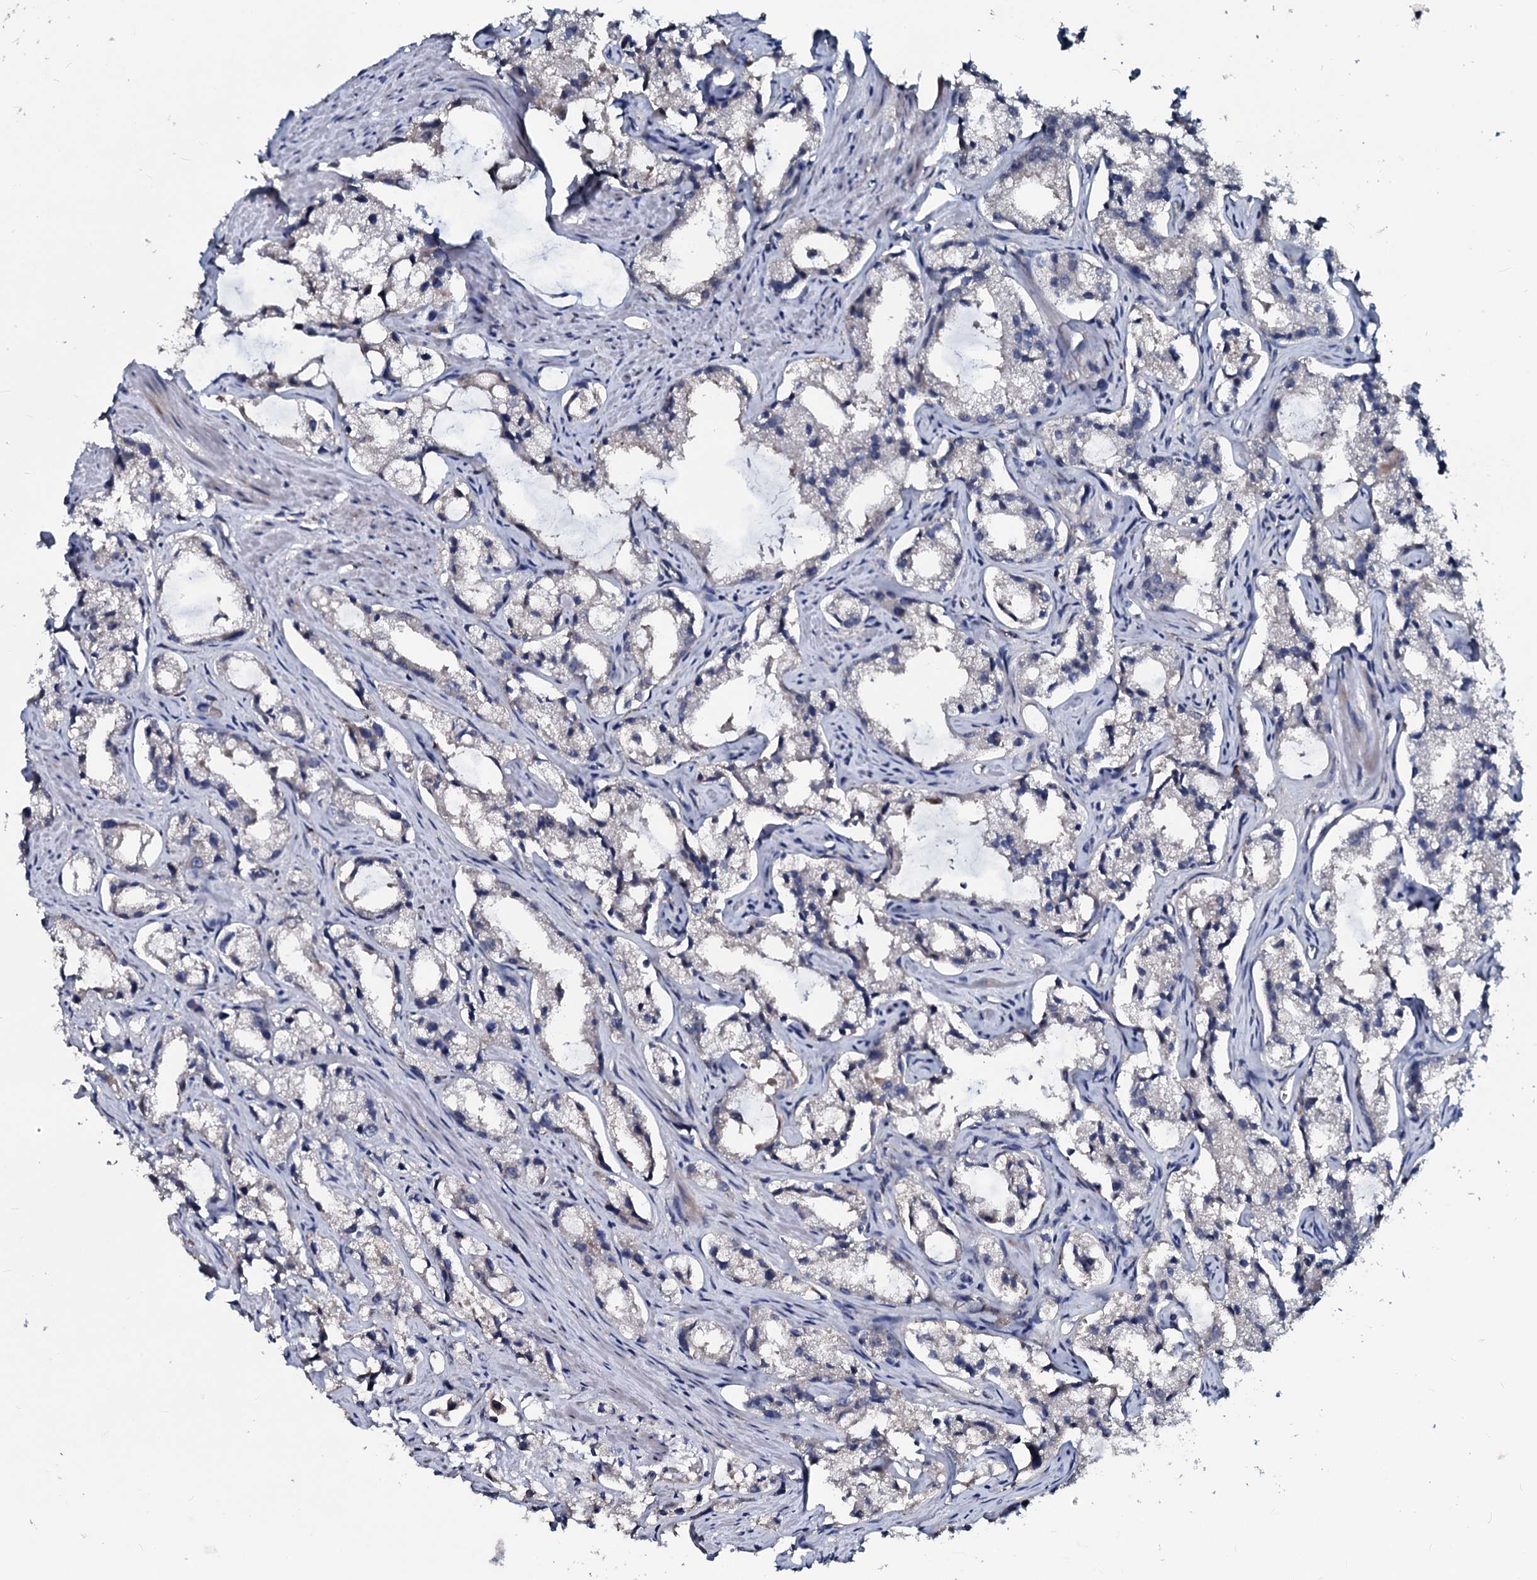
{"staining": {"intensity": "negative", "quantity": "none", "location": "none"}, "tissue": "prostate cancer", "cell_type": "Tumor cells", "image_type": "cancer", "snomed": [{"axis": "morphology", "description": "Adenocarcinoma, High grade"}, {"axis": "topography", "description": "Prostate"}], "caption": "Histopathology image shows no protein staining in tumor cells of prostate cancer tissue.", "gene": "IL12B", "patient": {"sex": "male", "age": 66}}